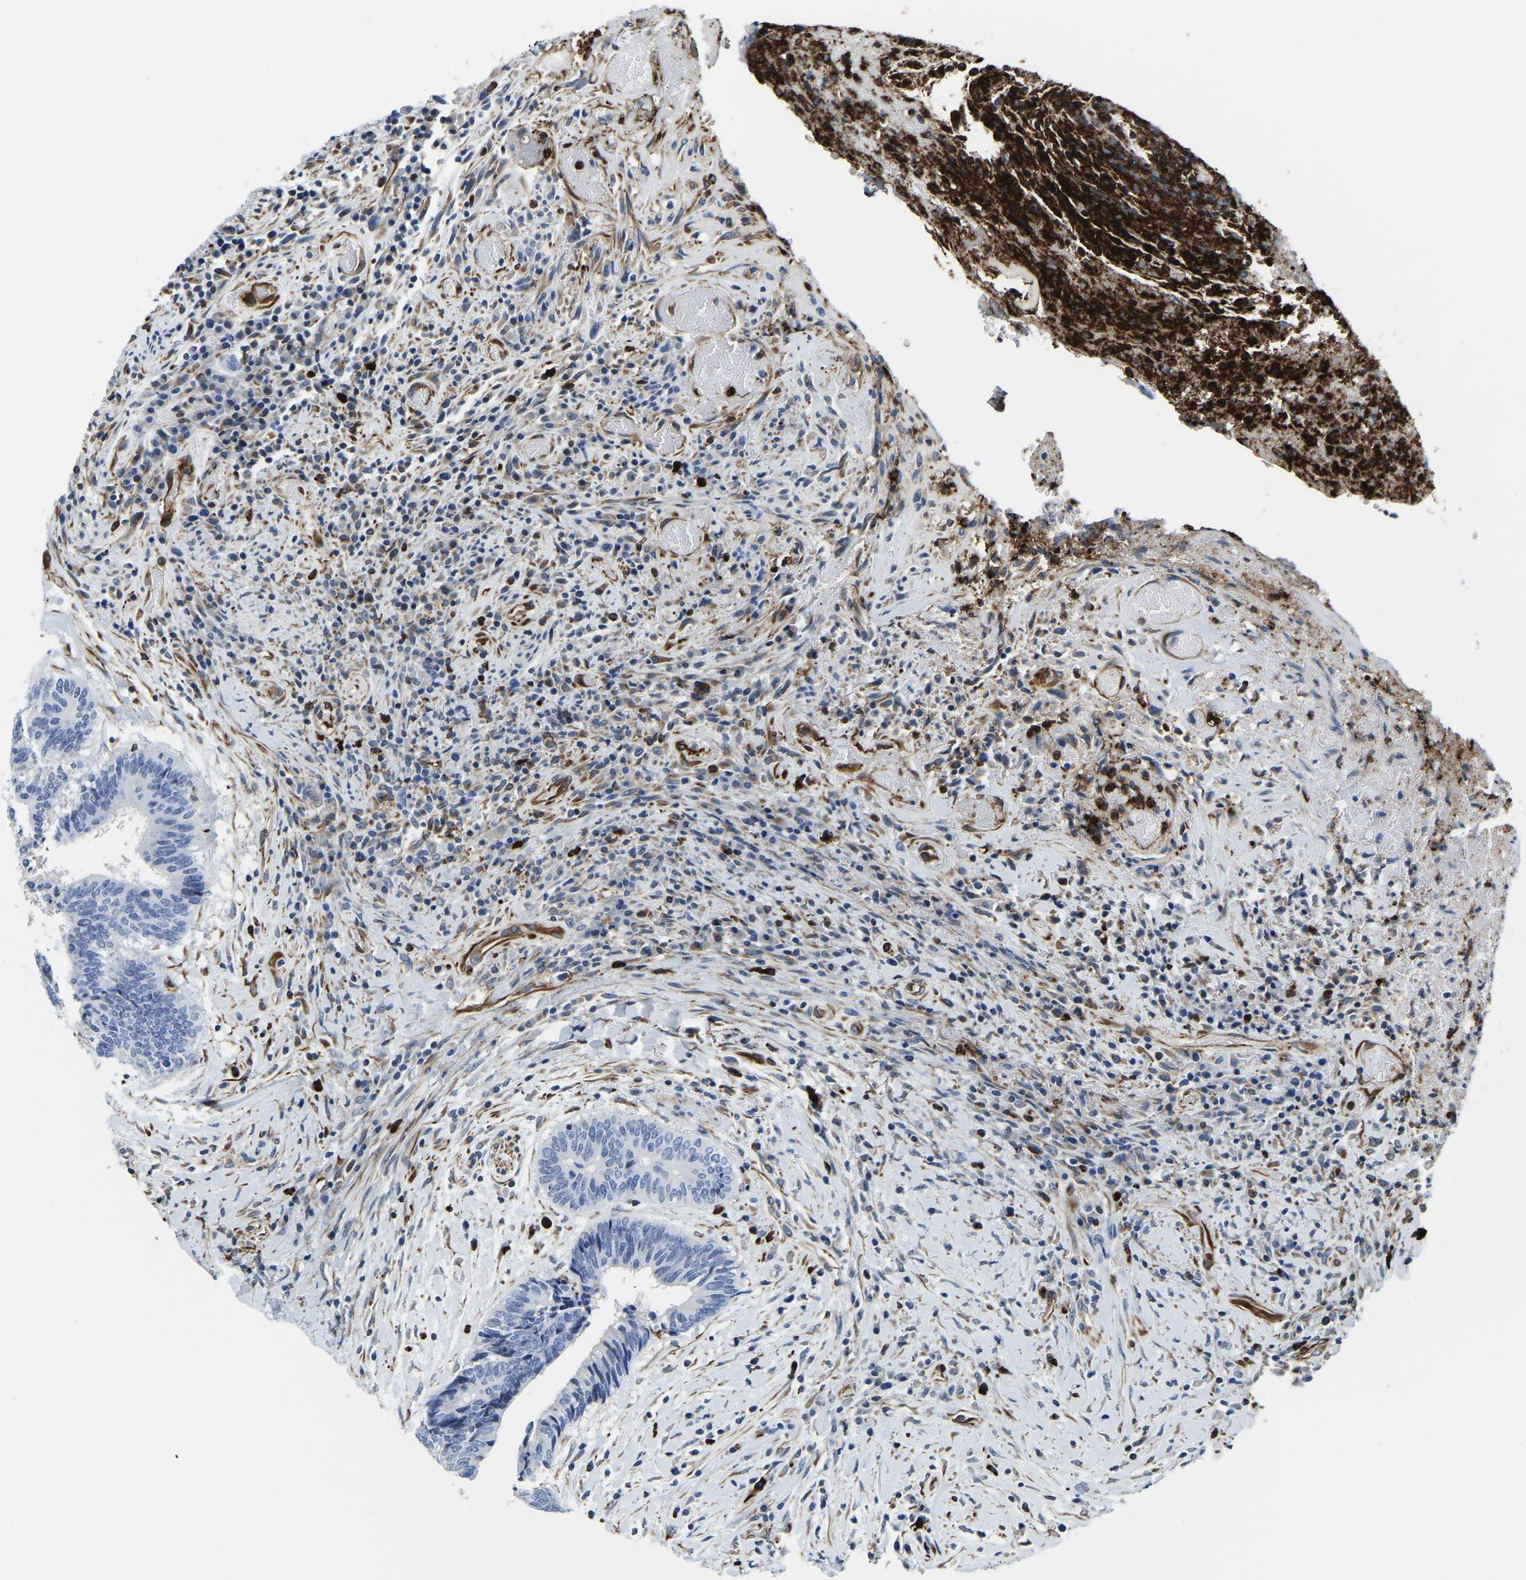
{"staining": {"intensity": "negative", "quantity": "none", "location": "none"}, "tissue": "colorectal cancer", "cell_type": "Tumor cells", "image_type": "cancer", "snomed": [{"axis": "morphology", "description": "Adenocarcinoma, NOS"}, {"axis": "topography", "description": "Rectum"}], "caption": "The micrograph demonstrates no significant positivity in tumor cells of colorectal adenocarcinoma.", "gene": "MS4A3", "patient": {"sex": "male", "age": 63}}